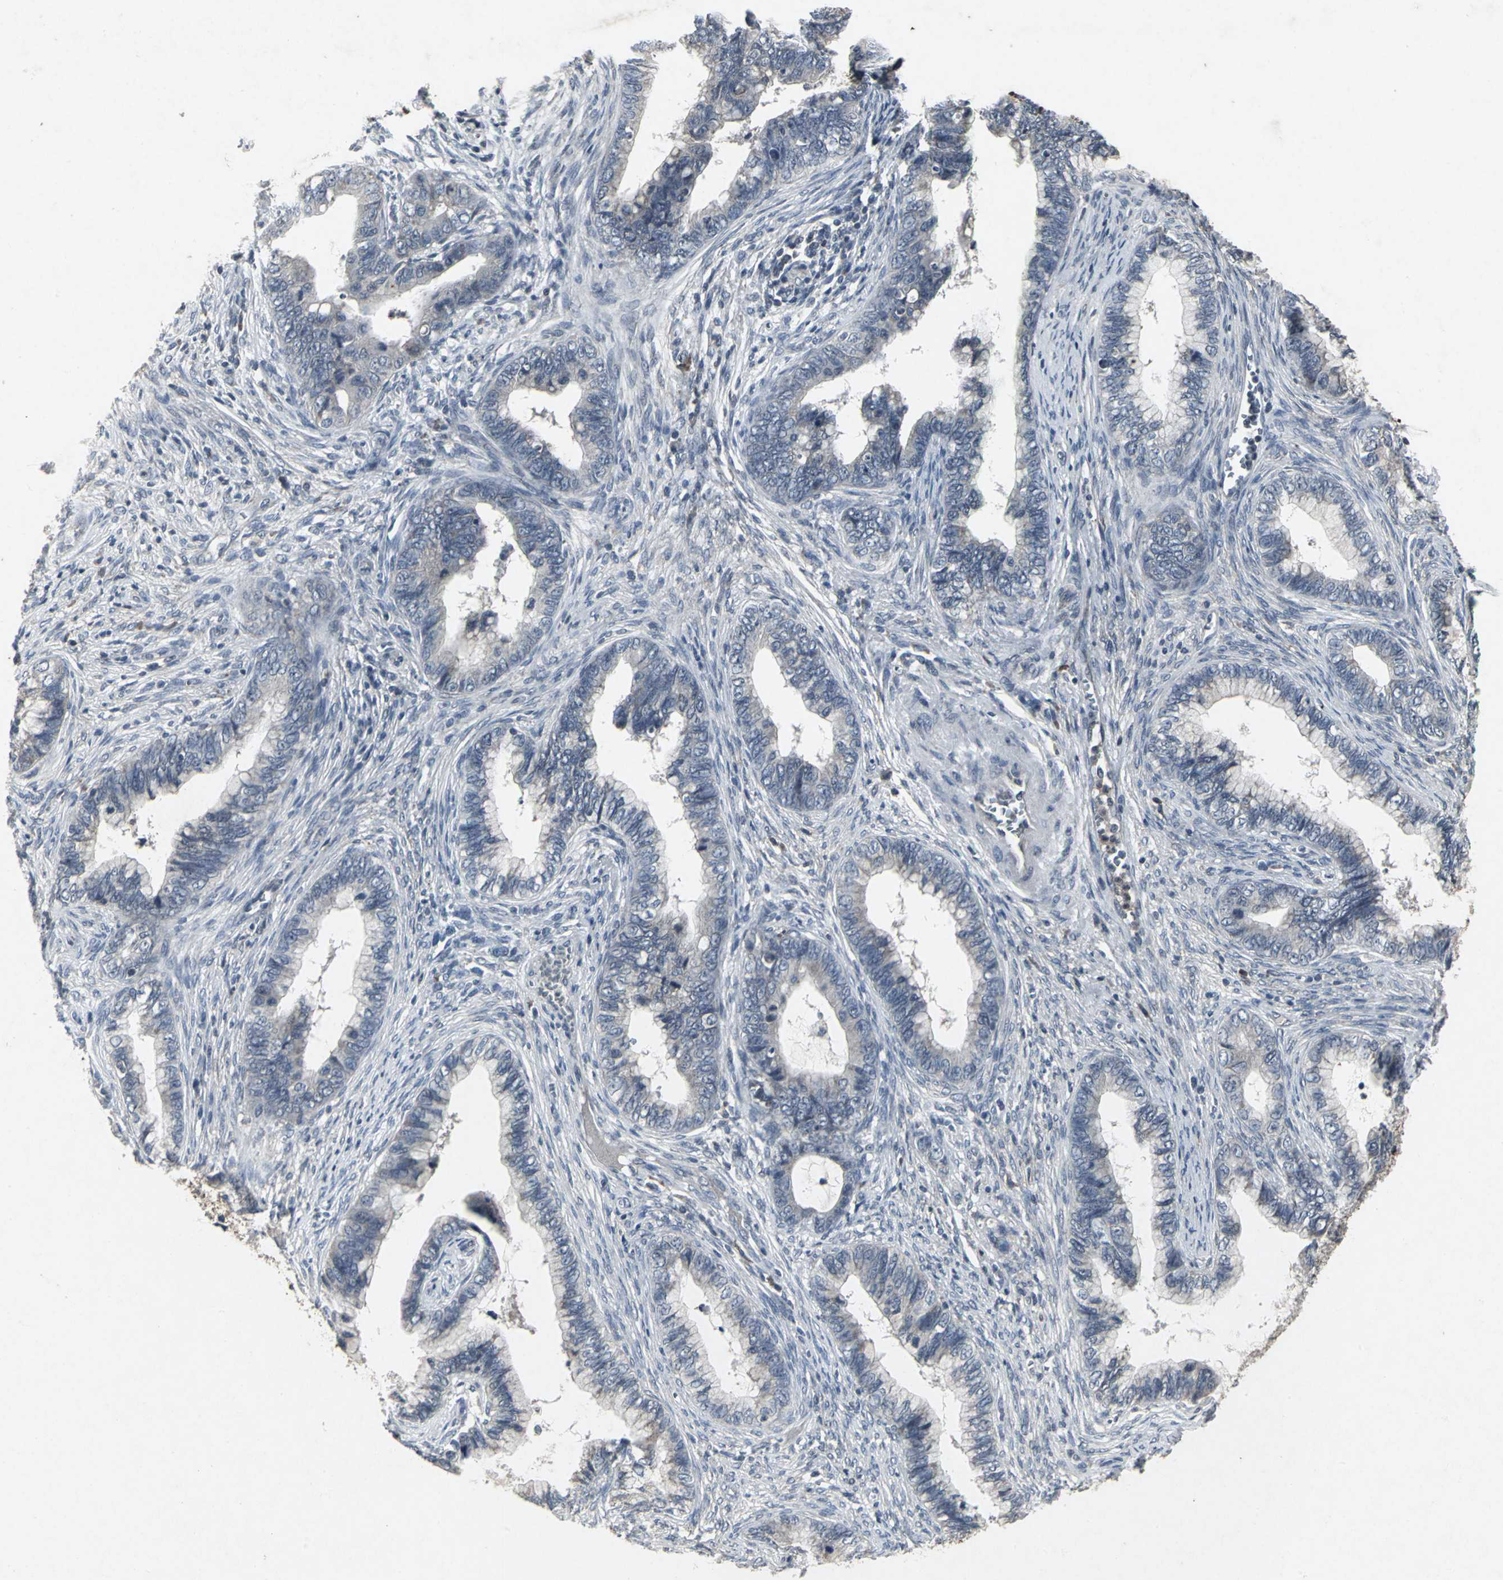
{"staining": {"intensity": "negative", "quantity": "none", "location": "none"}, "tissue": "cervical cancer", "cell_type": "Tumor cells", "image_type": "cancer", "snomed": [{"axis": "morphology", "description": "Adenocarcinoma, NOS"}, {"axis": "topography", "description": "Cervix"}], "caption": "Tumor cells show no significant protein expression in cervical cancer.", "gene": "BMP4", "patient": {"sex": "female", "age": 44}}